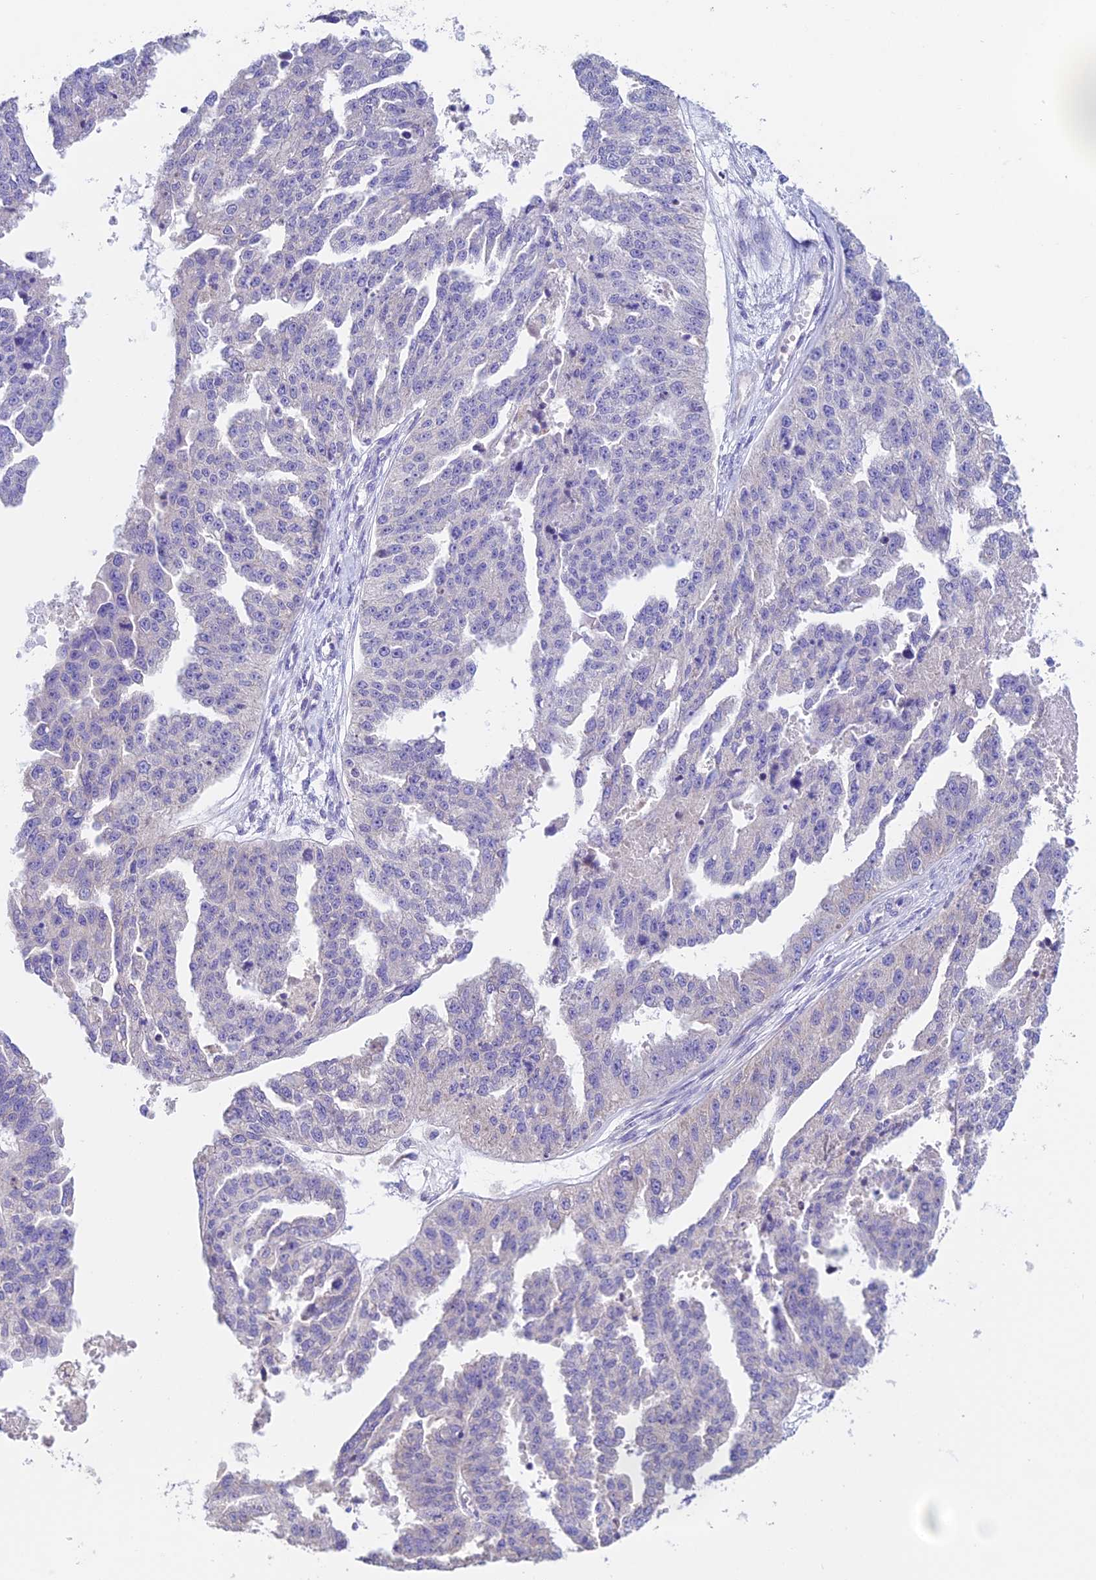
{"staining": {"intensity": "negative", "quantity": "none", "location": "none"}, "tissue": "ovarian cancer", "cell_type": "Tumor cells", "image_type": "cancer", "snomed": [{"axis": "morphology", "description": "Cystadenocarcinoma, serous, NOS"}, {"axis": "topography", "description": "Ovary"}], "caption": "IHC histopathology image of serous cystadenocarcinoma (ovarian) stained for a protein (brown), which reveals no expression in tumor cells. (Immunohistochemistry, brightfield microscopy, high magnification).", "gene": "EMC3", "patient": {"sex": "female", "age": 58}}